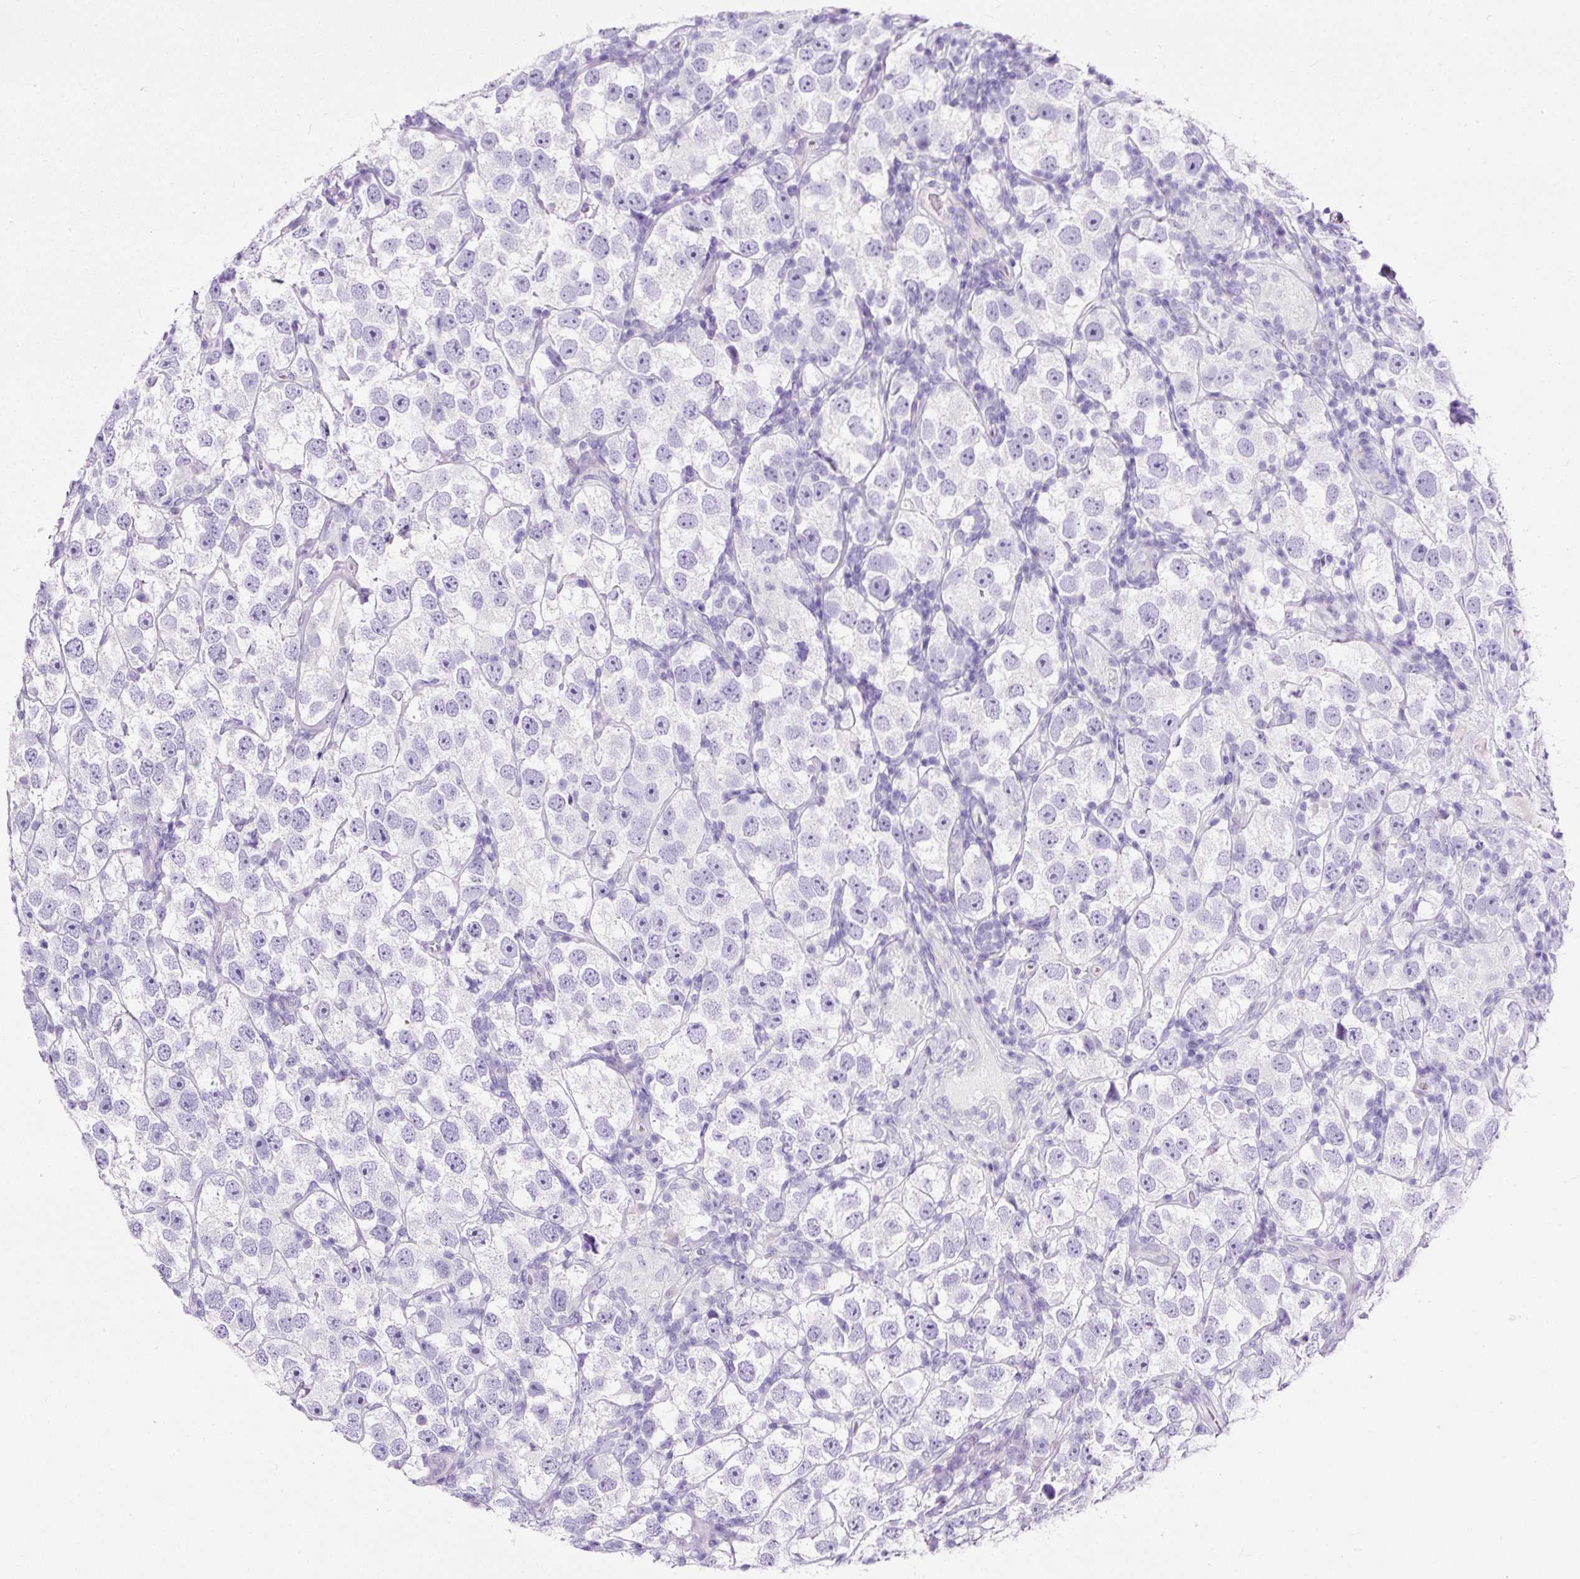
{"staining": {"intensity": "negative", "quantity": "none", "location": "none"}, "tissue": "testis cancer", "cell_type": "Tumor cells", "image_type": "cancer", "snomed": [{"axis": "morphology", "description": "Seminoma, NOS"}, {"axis": "topography", "description": "Testis"}], "caption": "Tumor cells show no significant positivity in testis cancer (seminoma).", "gene": "STOX2", "patient": {"sex": "male", "age": 26}}